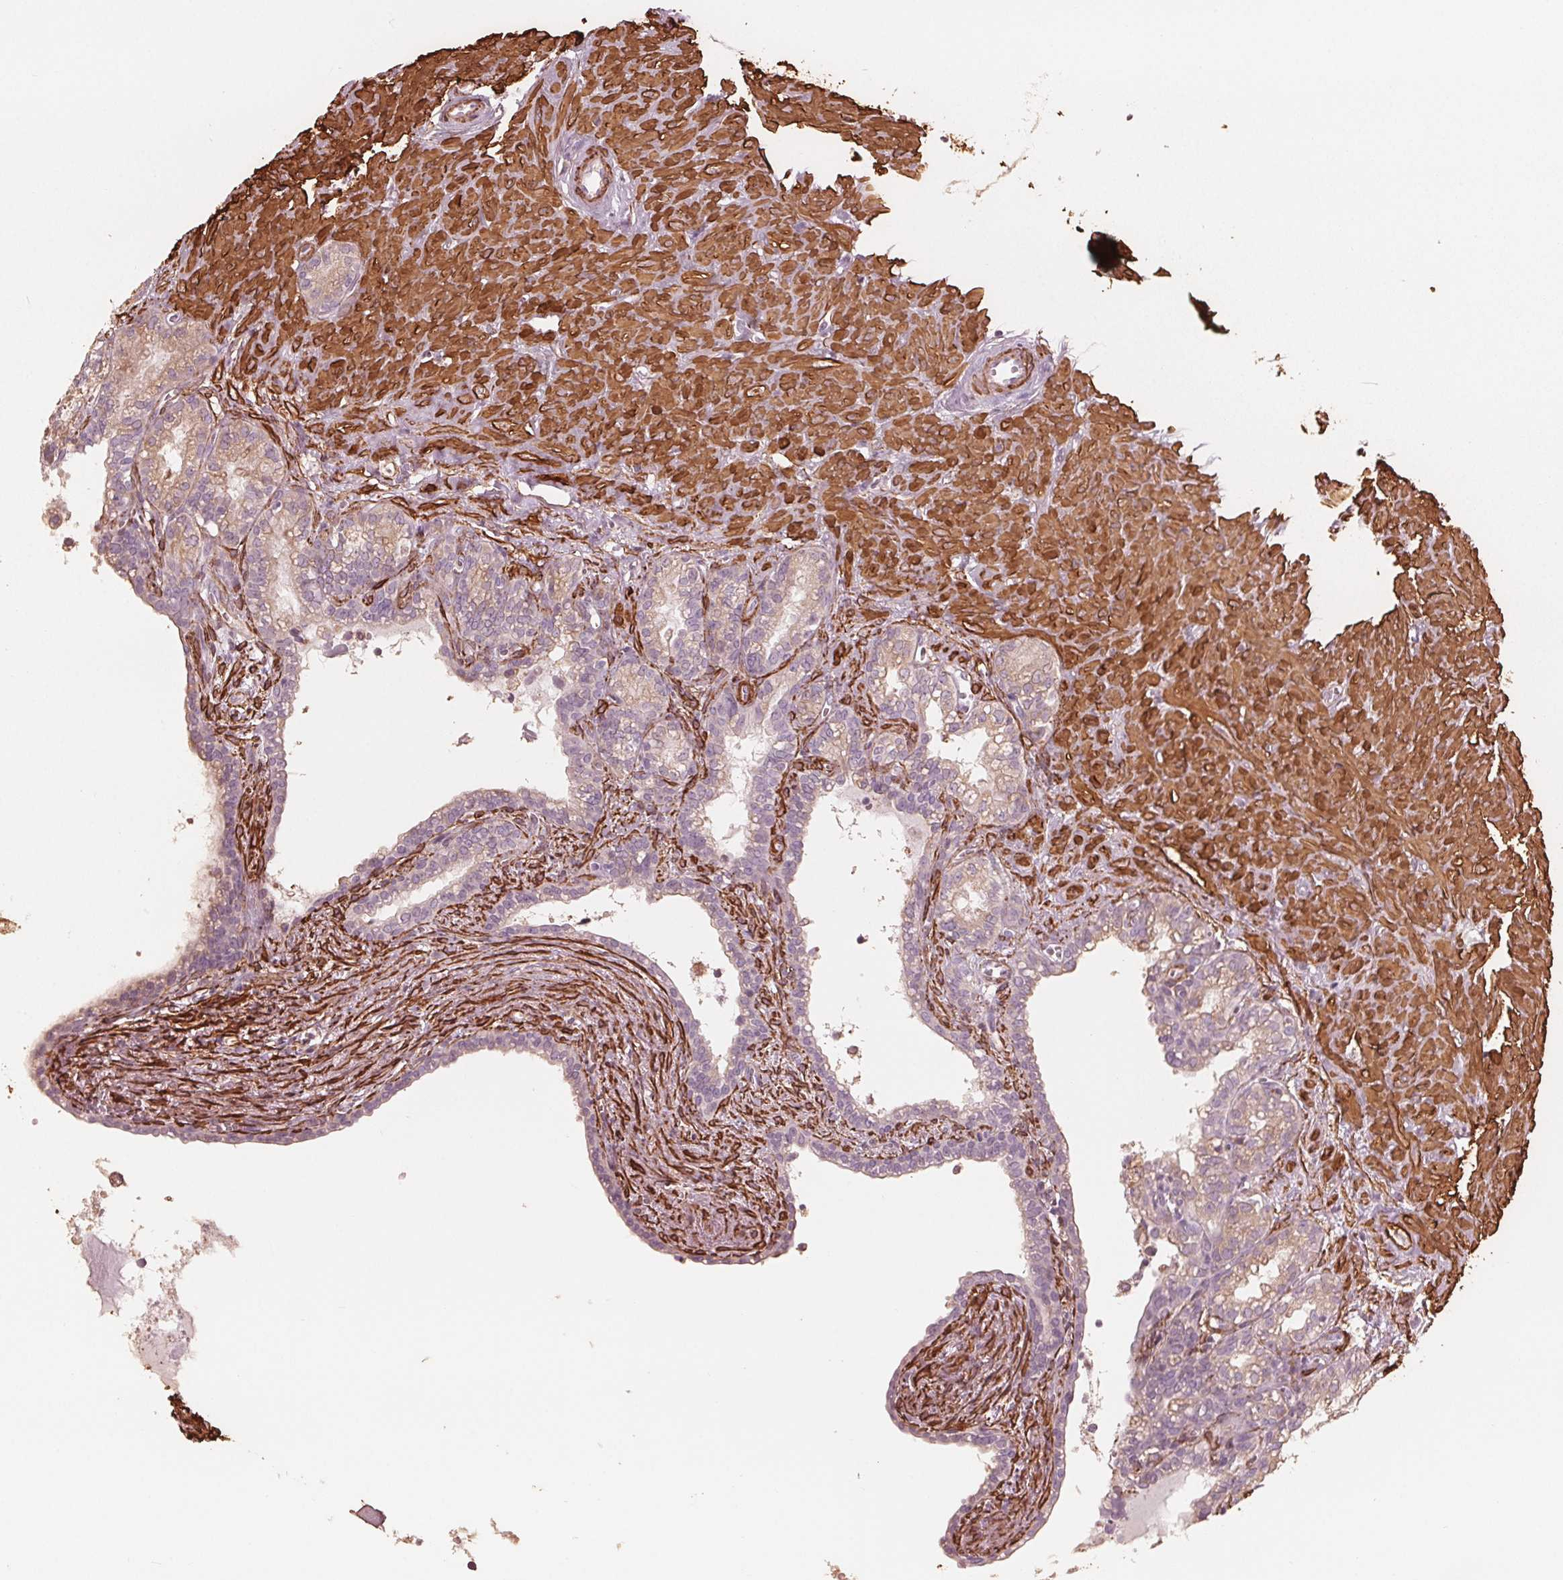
{"staining": {"intensity": "weak", "quantity": ">75%", "location": "cytoplasmic/membranous"}, "tissue": "seminal vesicle", "cell_type": "Glandular cells", "image_type": "normal", "snomed": [{"axis": "morphology", "description": "Normal tissue, NOS"}, {"axis": "morphology", "description": "Urothelial carcinoma, NOS"}, {"axis": "topography", "description": "Urinary bladder"}, {"axis": "topography", "description": "Seminal veicle"}], "caption": "IHC histopathology image of benign human seminal vesicle stained for a protein (brown), which shows low levels of weak cytoplasmic/membranous staining in approximately >75% of glandular cells.", "gene": "MIER3", "patient": {"sex": "male", "age": 76}}